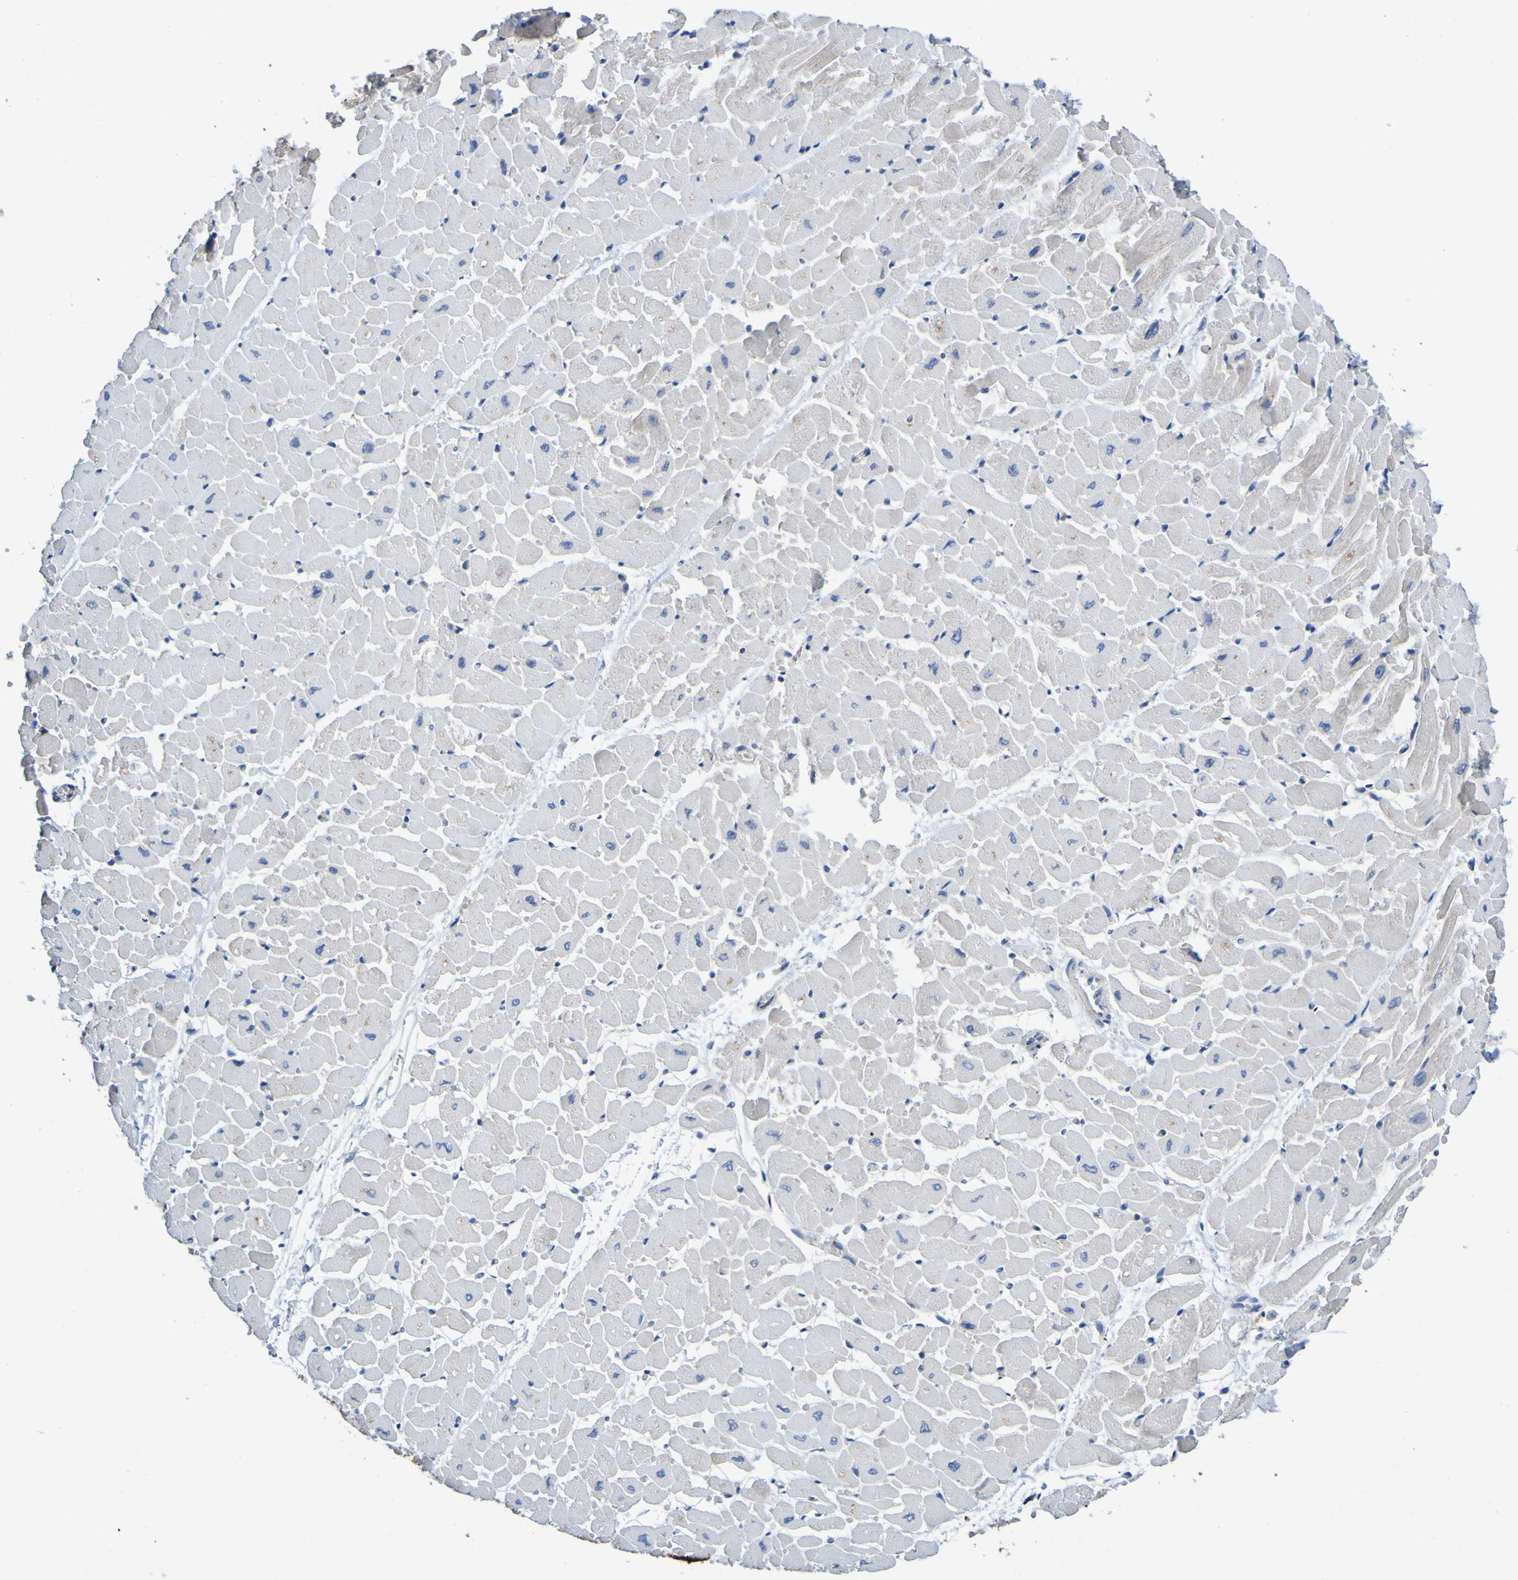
{"staining": {"intensity": "weak", "quantity": ">75%", "location": "cytoplasmic/membranous"}, "tissue": "heart muscle", "cell_type": "Cardiomyocytes", "image_type": "normal", "snomed": [{"axis": "morphology", "description": "Normal tissue, NOS"}, {"axis": "topography", "description": "Heart"}], "caption": "Weak cytoplasmic/membranous expression for a protein is present in about >75% of cardiomyocytes of normal heart muscle using immunohistochemistry.", "gene": "METAP2", "patient": {"sex": "male", "age": 45}}